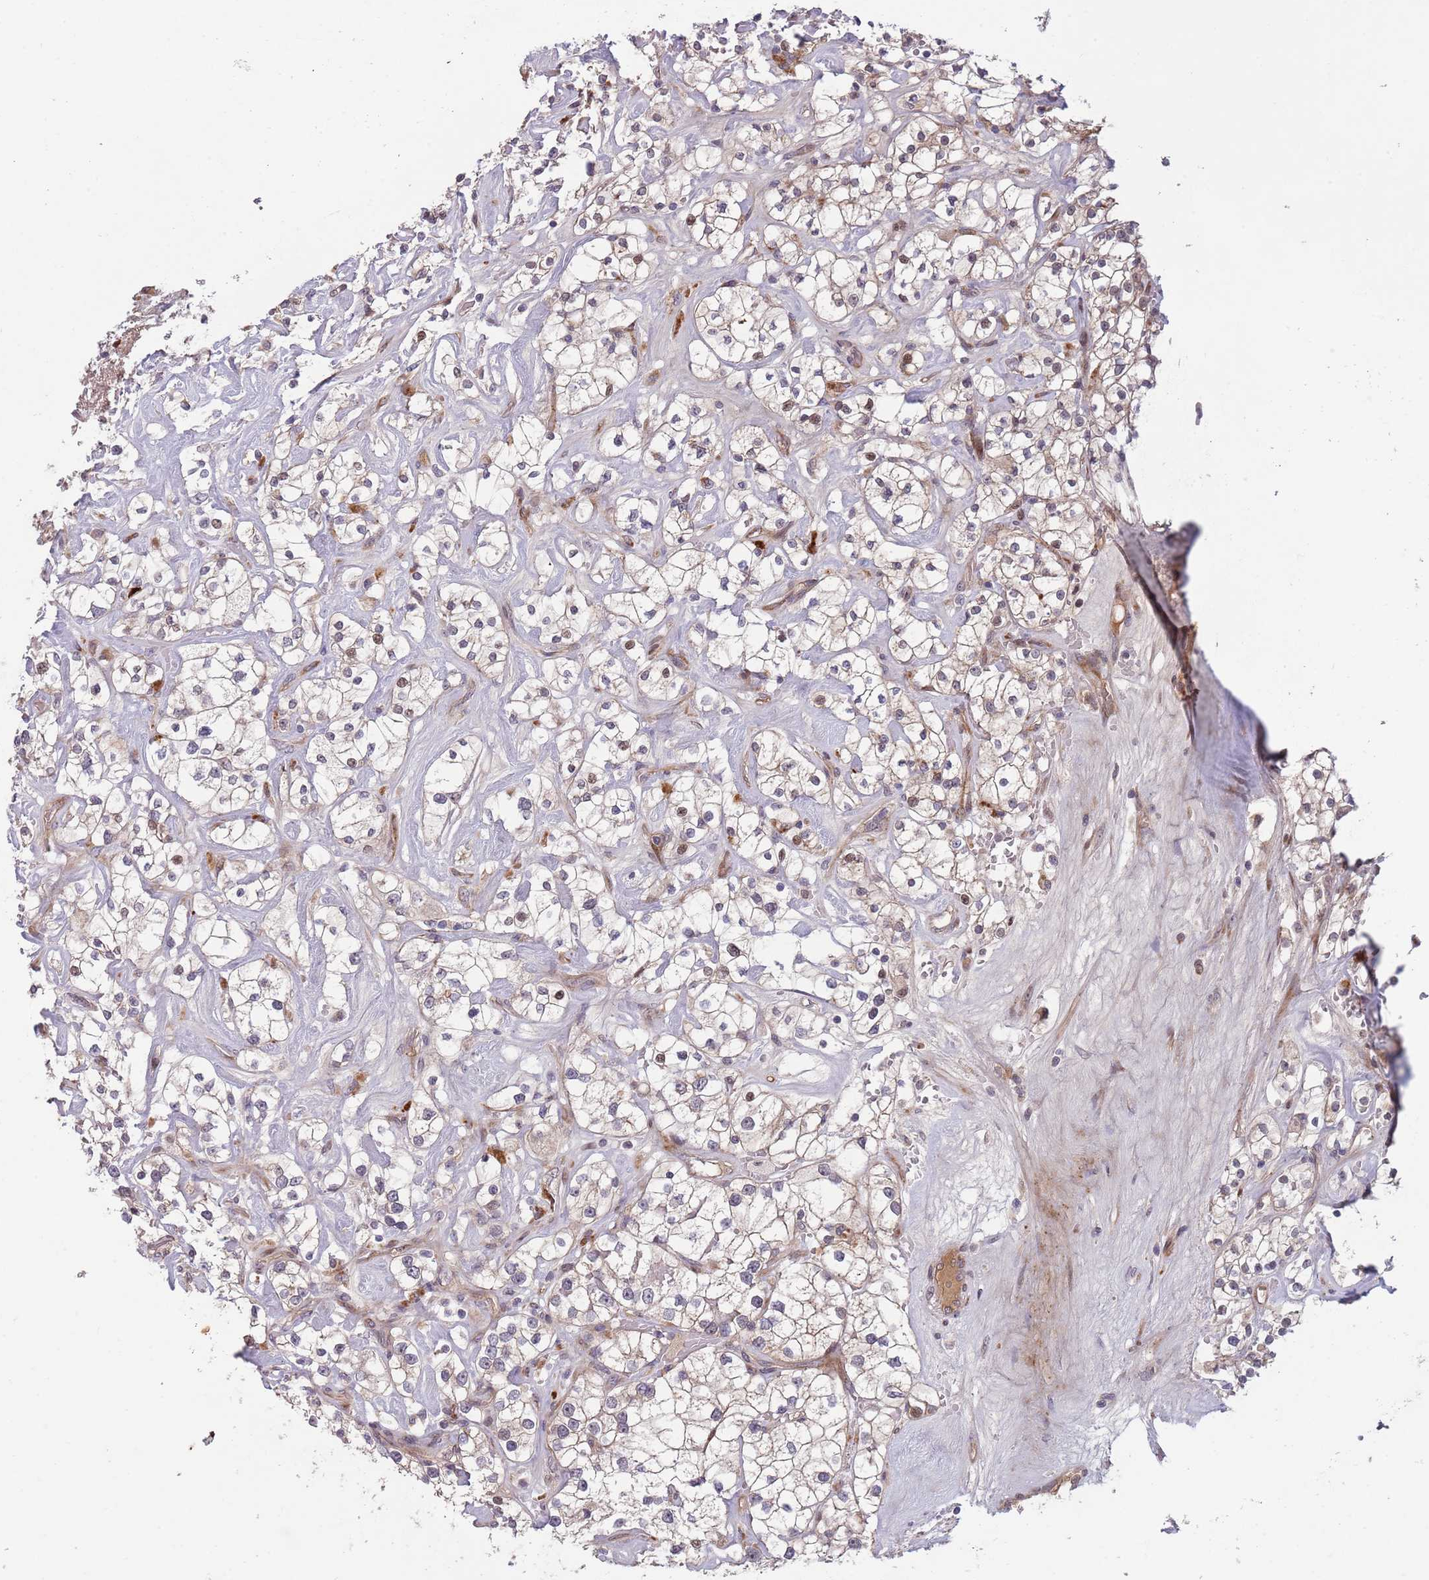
{"staining": {"intensity": "negative", "quantity": "none", "location": "none"}, "tissue": "renal cancer", "cell_type": "Tumor cells", "image_type": "cancer", "snomed": [{"axis": "morphology", "description": "Adenocarcinoma, NOS"}, {"axis": "topography", "description": "Kidney"}], "caption": "Tumor cells are negative for brown protein staining in renal adenocarcinoma.", "gene": "NT5DC4", "patient": {"sex": "male", "age": 77}}